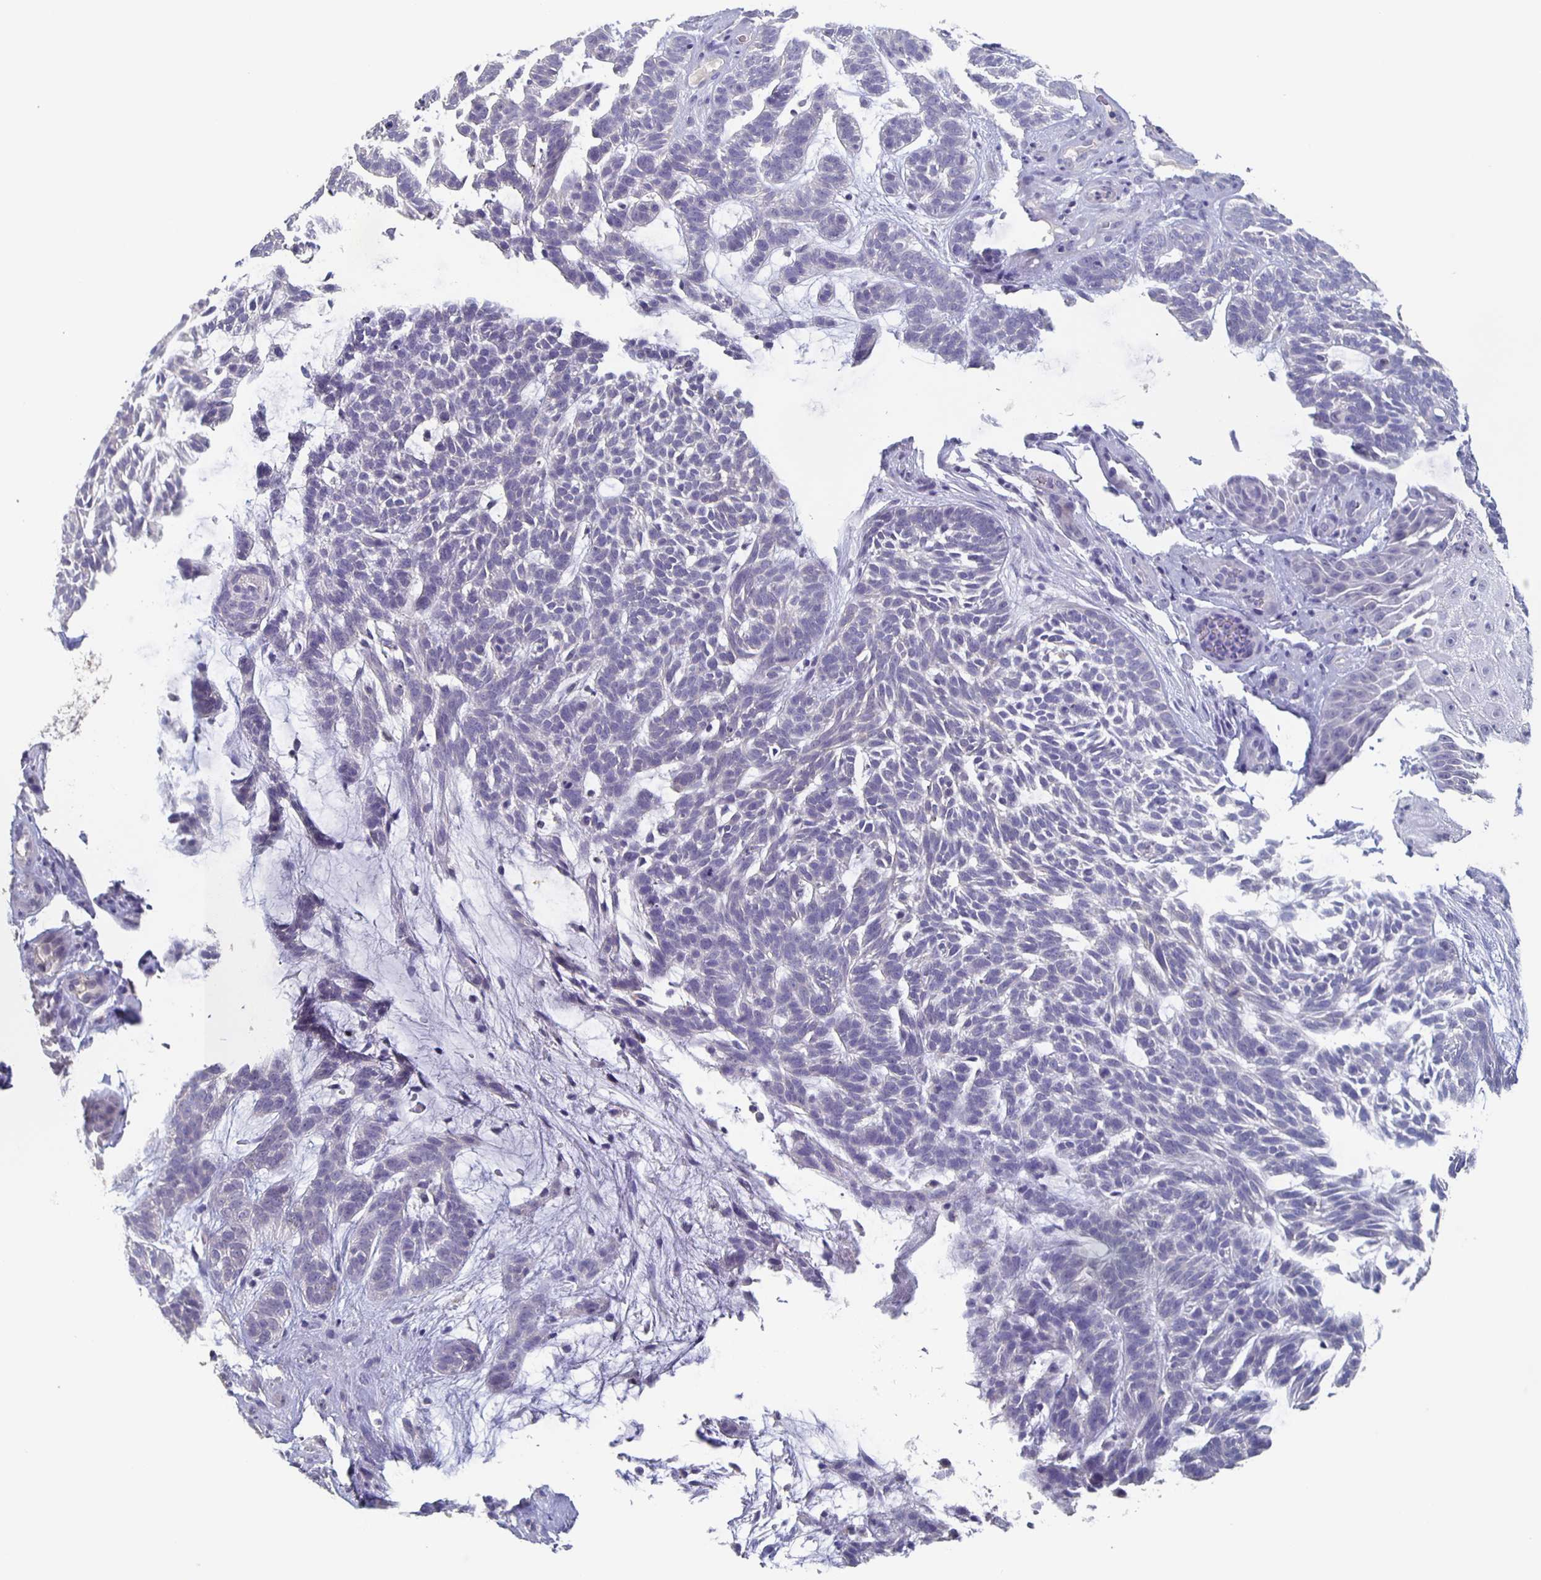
{"staining": {"intensity": "negative", "quantity": "none", "location": "none"}, "tissue": "skin cancer", "cell_type": "Tumor cells", "image_type": "cancer", "snomed": [{"axis": "morphology", "description": "Basal cell carcinoma"}, {"axis": "topography", "description": "Skin"}, {"axis": "topography", "description": "Skin, foot"}], "caption": "There is no significant staining in tumor cells of basal cell carcinoma (skin).", "gene": "CACNA2D2", "patient": {"sex": "female", "age": 77}}